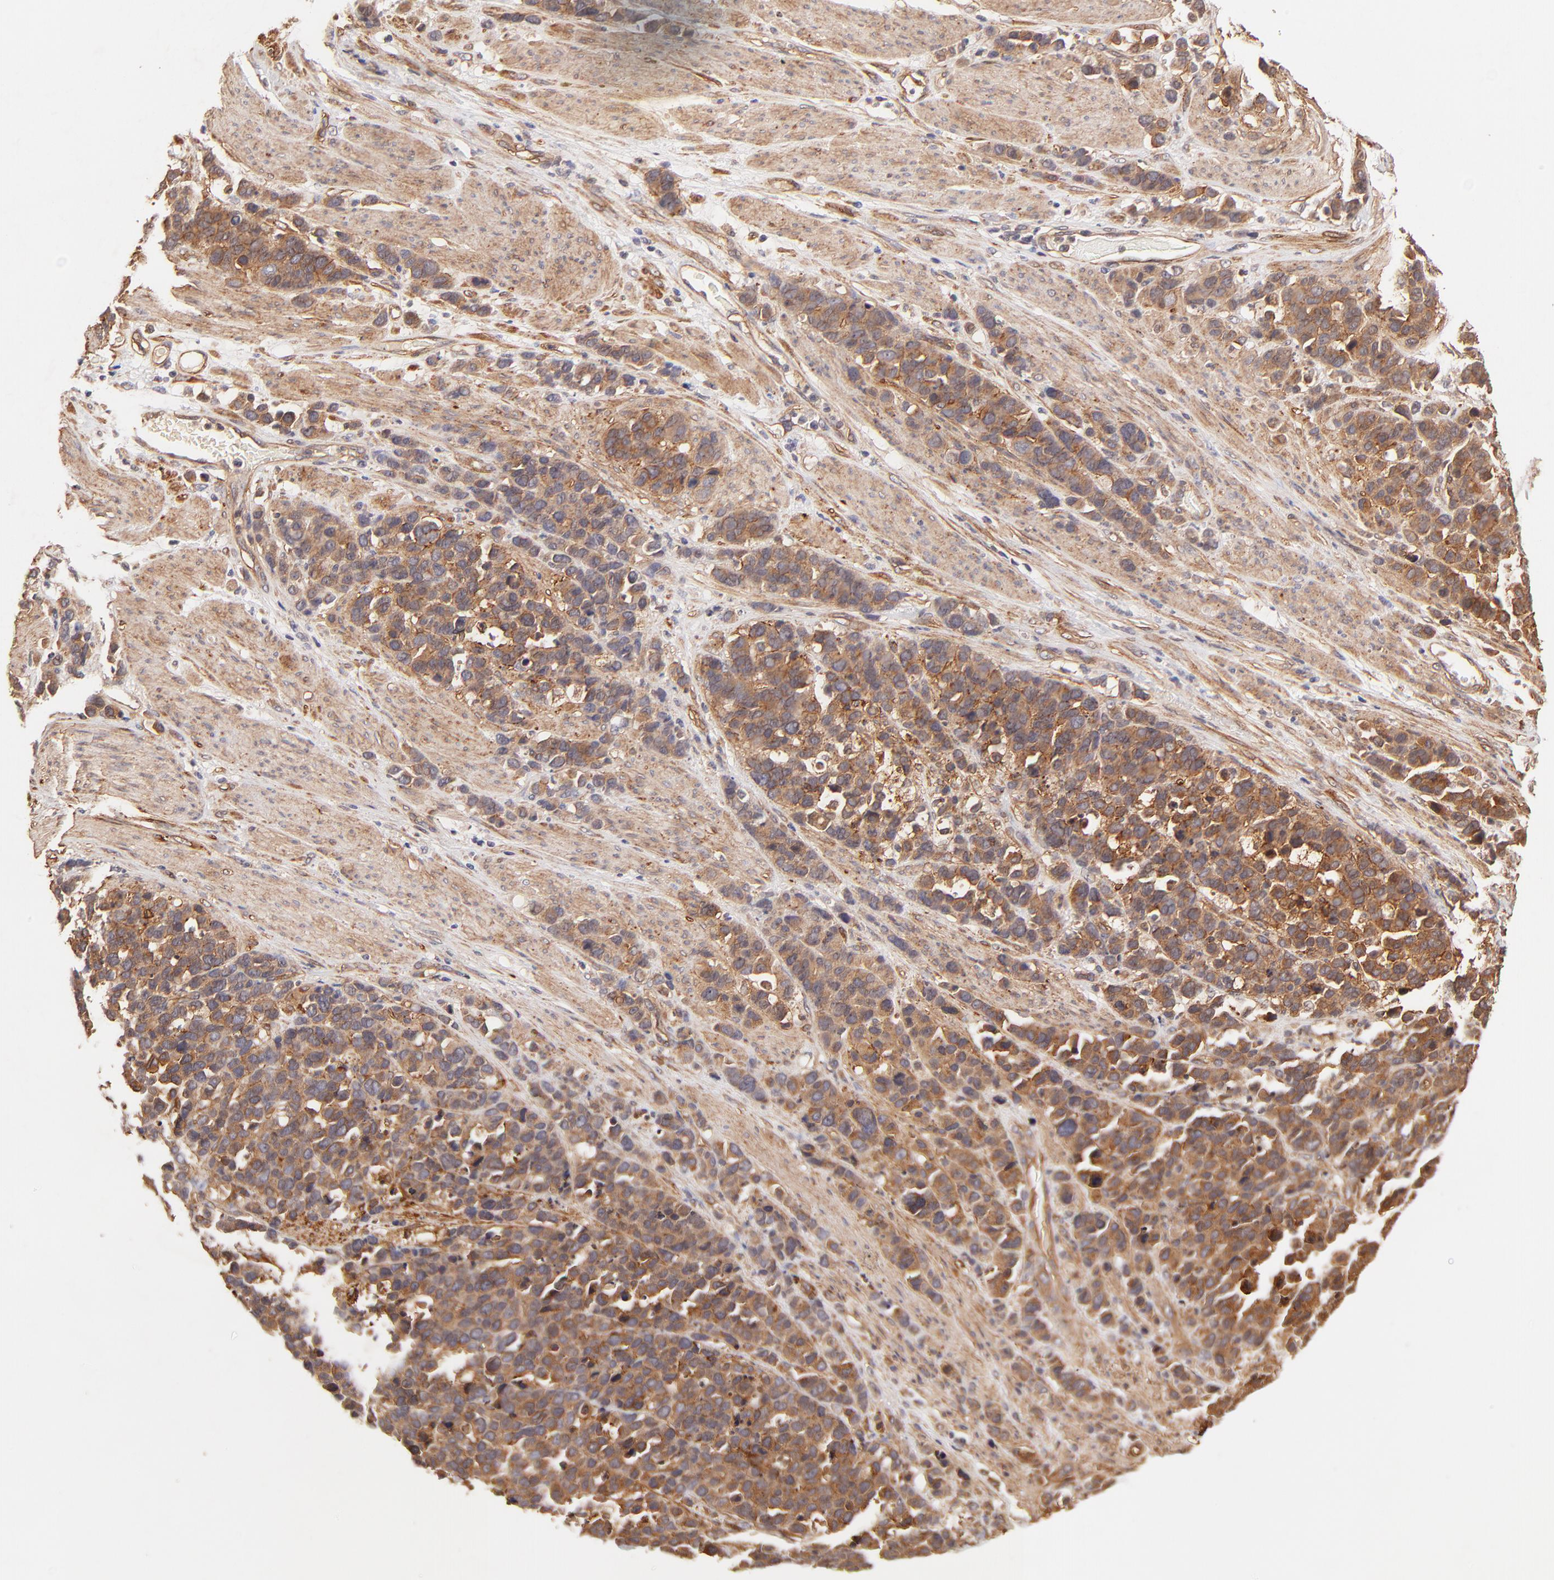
{"staining": {"intensity": "moderate", "quantity": ">75%", "location": "cytoplasmic/membranous"}, "tissue": "stomach cancer", "cell_type": "Tumor cells", "image_type": "cancer", "snomed": [{"axis": "morphology", "description": "Adenocarcinoma, NOS"}, {"axis": "topography", "description": "Stomach, upper"}], "caption": "Immunohistochemistry (IHC) photomicrograph of stomach adenocarcinoma stained for a protein (brown), which exhibits medium levels of moderate cytoplasmic/membranous expression in approximately >75% of tumor cells.", "gene": "ITGB1", "patient": {"sex": "male", "age": 71}}